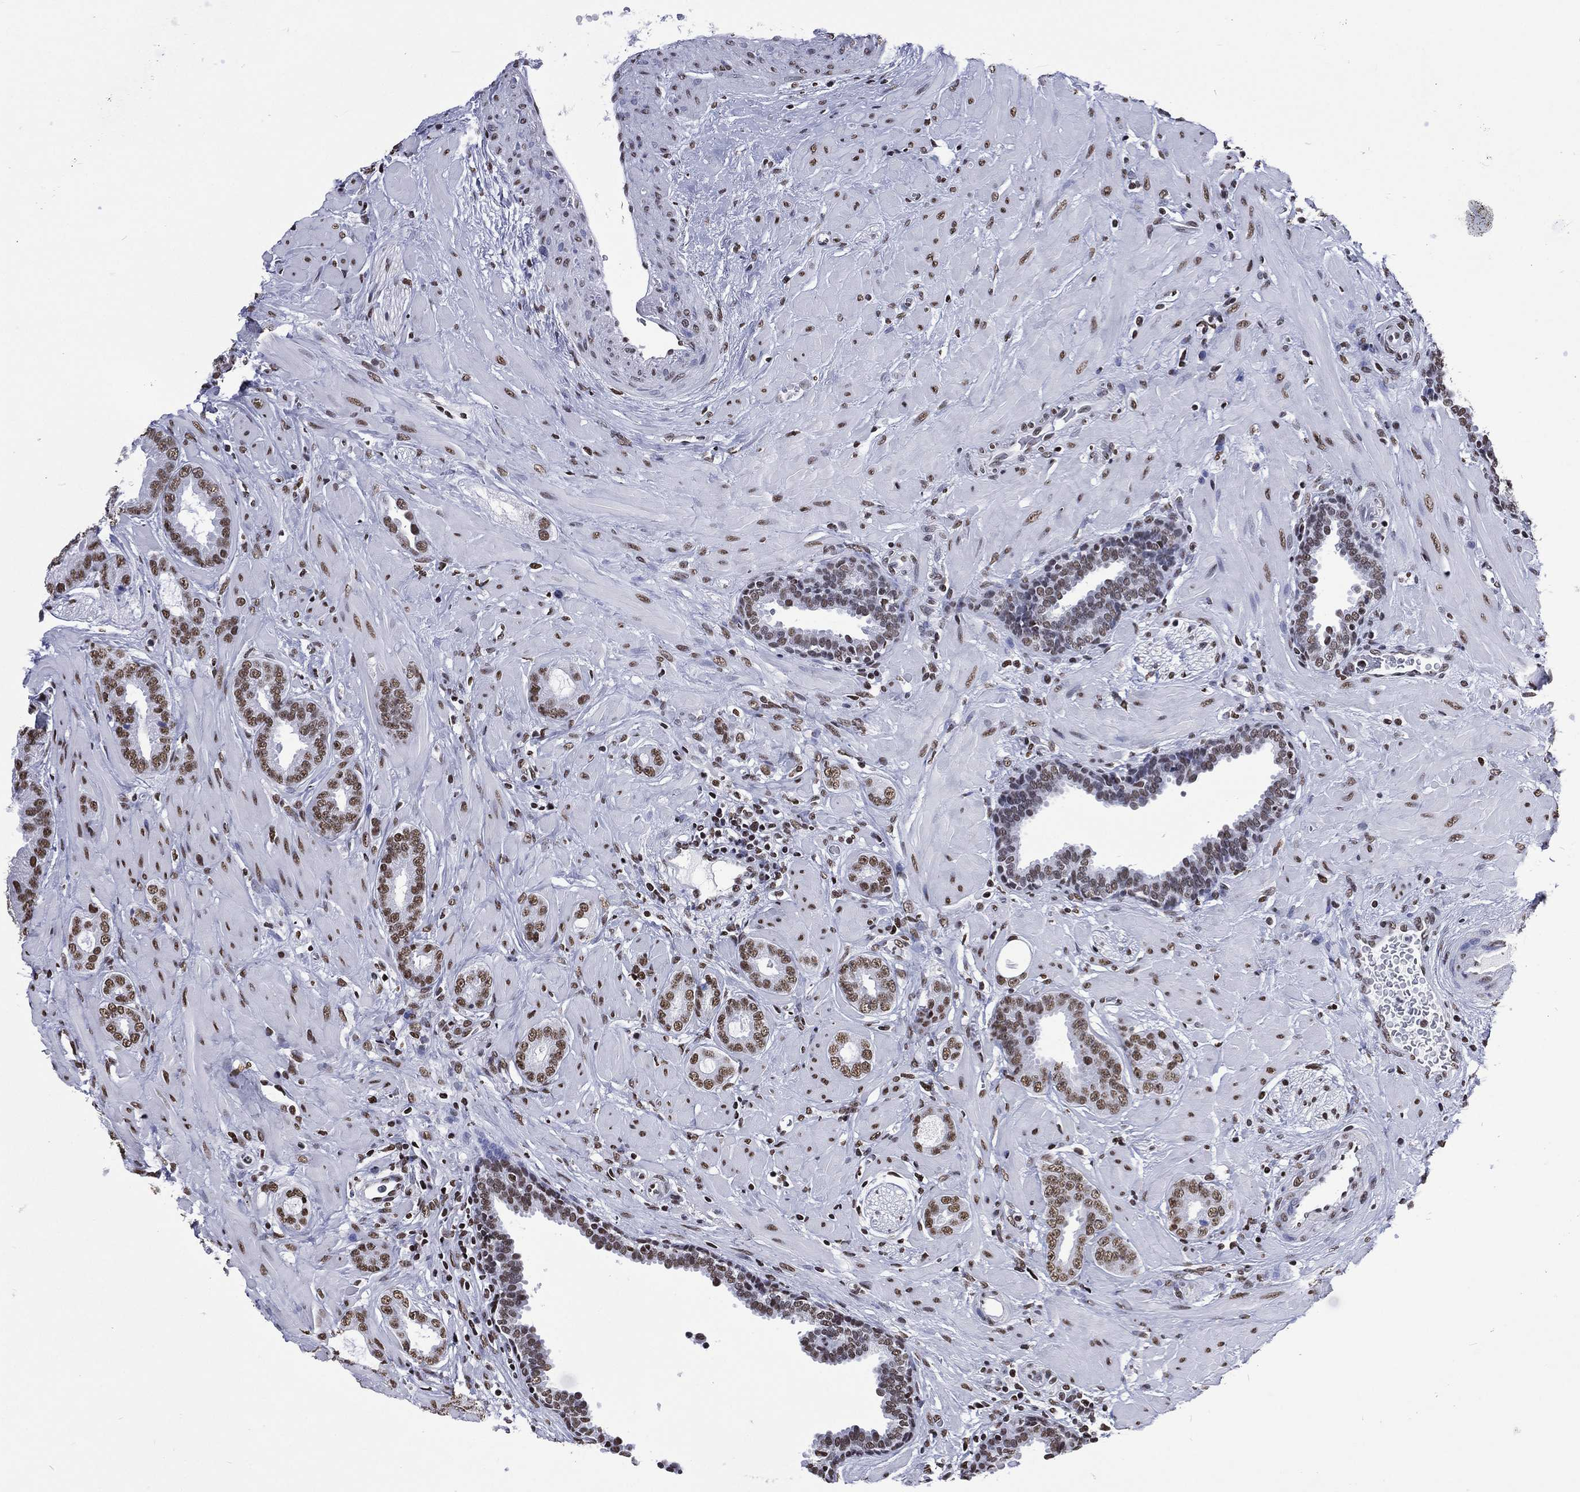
{"staining": {"intensity": "moderate", "quantity": ">75%", "location": "nuclear"}, "tissue": "prostate cancer", "cell_type": "Tumor cells", "image_type": "cancer", "snomed": [{"axis": "morphology", "description": "Adenocarcinoma, Low grade"}, {"axis": "topography", "description": "Prostate"}], "caption": "High-power microscopy captured an IHC image of prostate low-grade adenocarcinoma, revealing moderate nuclear expression in approximately >75% of tumor cells. The staining was performed using DAB to visualize the protein expression in brown, while the nuclei were stained in blue with hematoxylin (Magnification: 20x).", "gene": "RETREG2", "patient": {"sex": "male", "age": 68}}